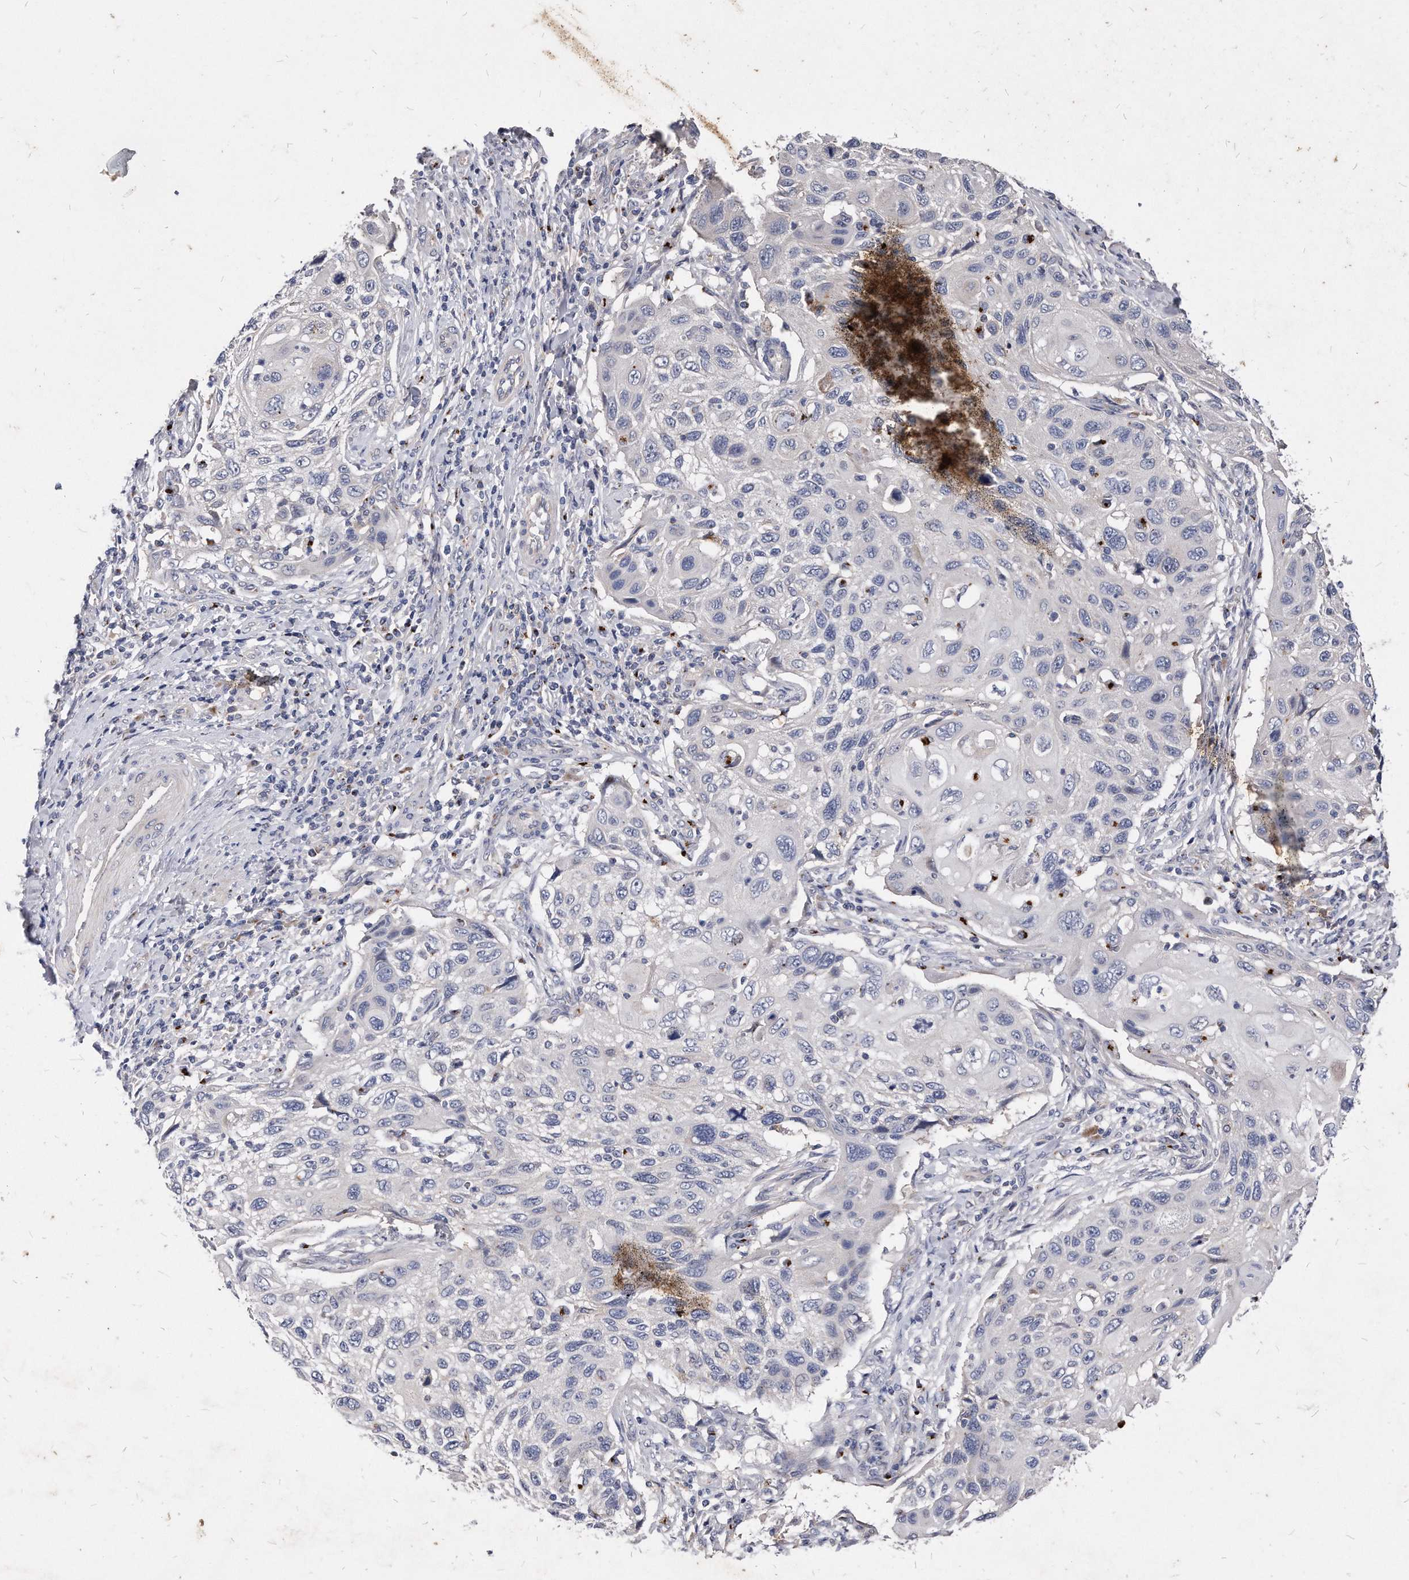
{"staining": {"intensity": "negative", "quantity": "none", "location": "none"}, "tissue": "cervical cancer", "cell_type": "Tumor cells", "image_type": "cancer", "snomed": [{"axis": "morphology", "description": "Squamous cell carcinoma, NOS"}, {"axis": "topography", "description": "Cervix"}], "caption": "Immunohistochemistry (IHC) image of human cervical cancer (squamous cell carcinoma) stained for a protein (brown), which displays no staining in tumor cells.", "gene": "MGAT4A", "patient": {"sex": "female", "age": 70}}